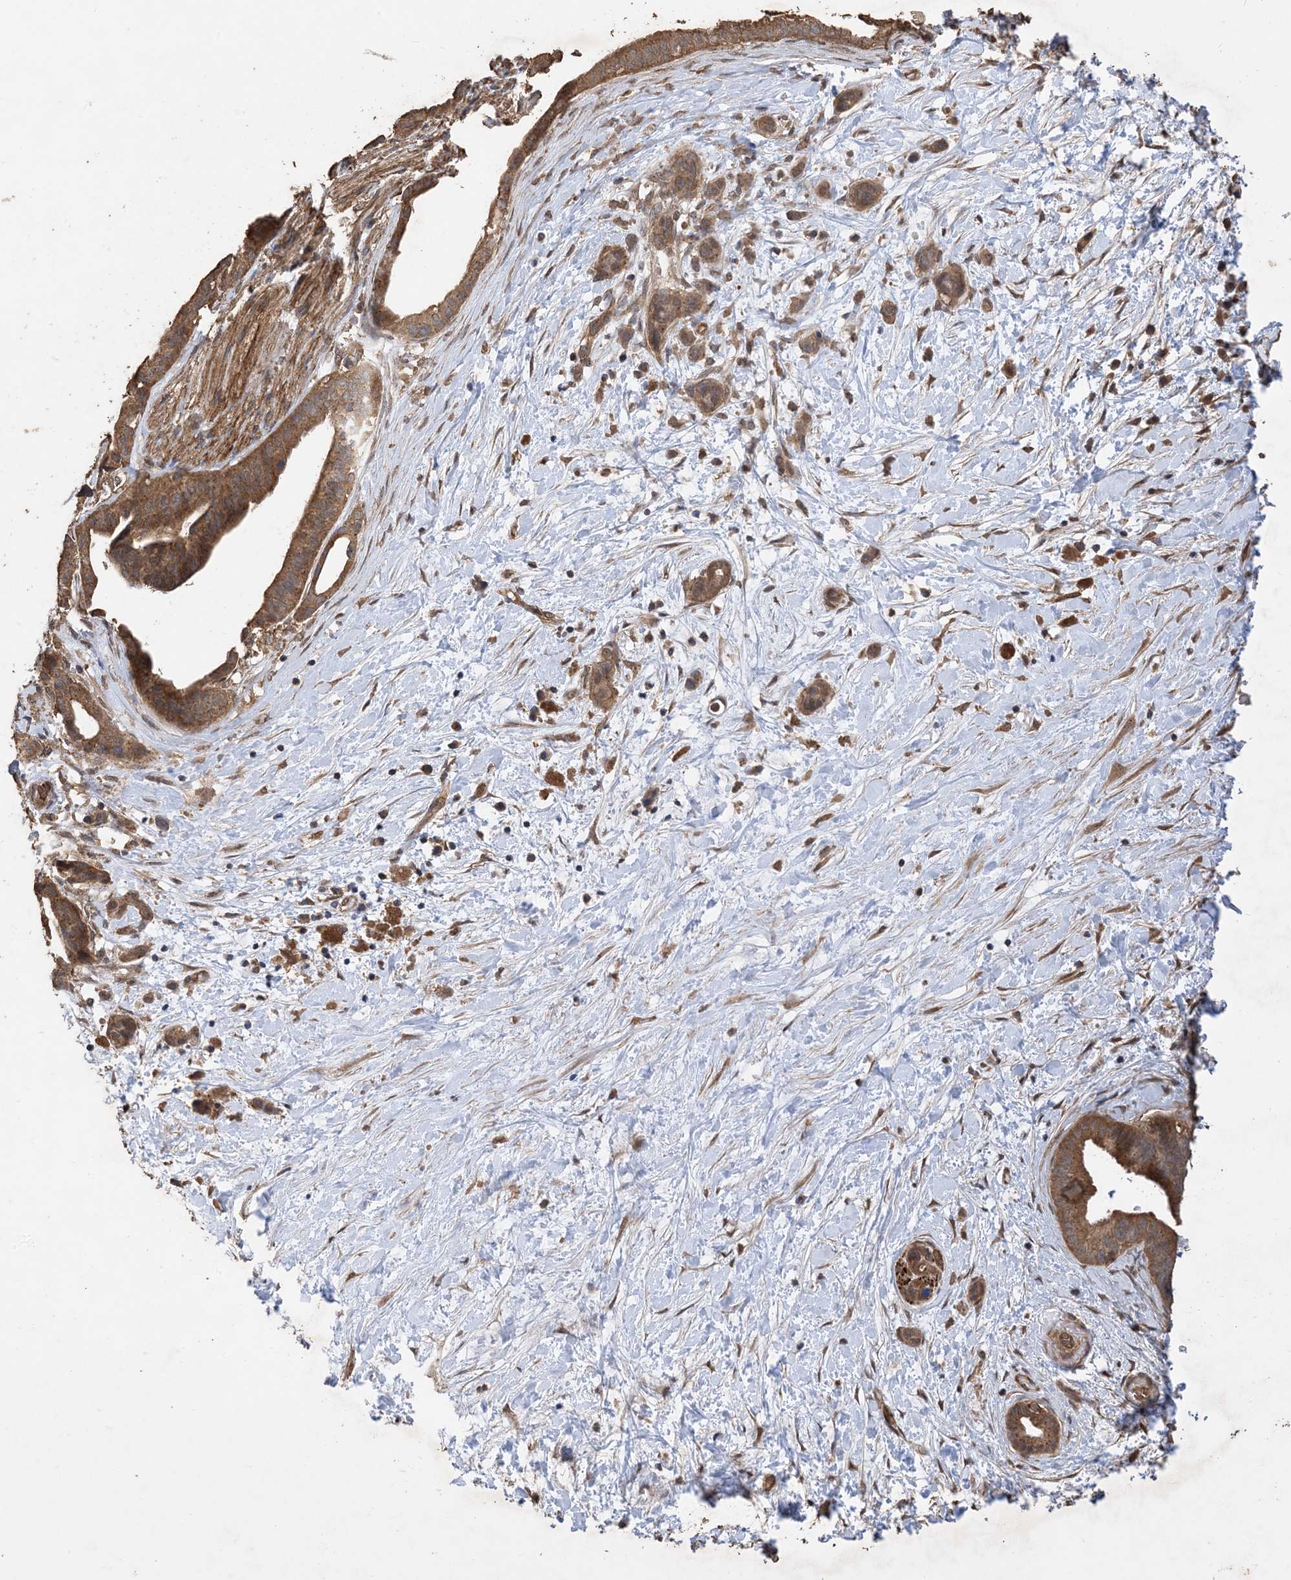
{"staining": {"intensity": "moderate", "quantity": ">75%", "location": "cytoplasmic/membranous"}, "tissue": "pancreatic cancer", "cell_type": "Tumor cells", "image_type": "cancer", "snomed": [{"axis": "morphology", "description": "Normal tissue, NOS"}, {"axis": "morphology", "description": "Adenocarcinoma, NOS"}, {"axis": "topography", "description": "Pancreas"}, {"axis": "topography", "description": "Peripheral nerve tissue"}], "caption": "Protein expression analysis of pancreatic cancer shows moderate cytoplasmic/membranous staining in about >75% of tumor cells.", "gene": "ZKSCAN5", "patient": {"sex": "female", "age": 63}}